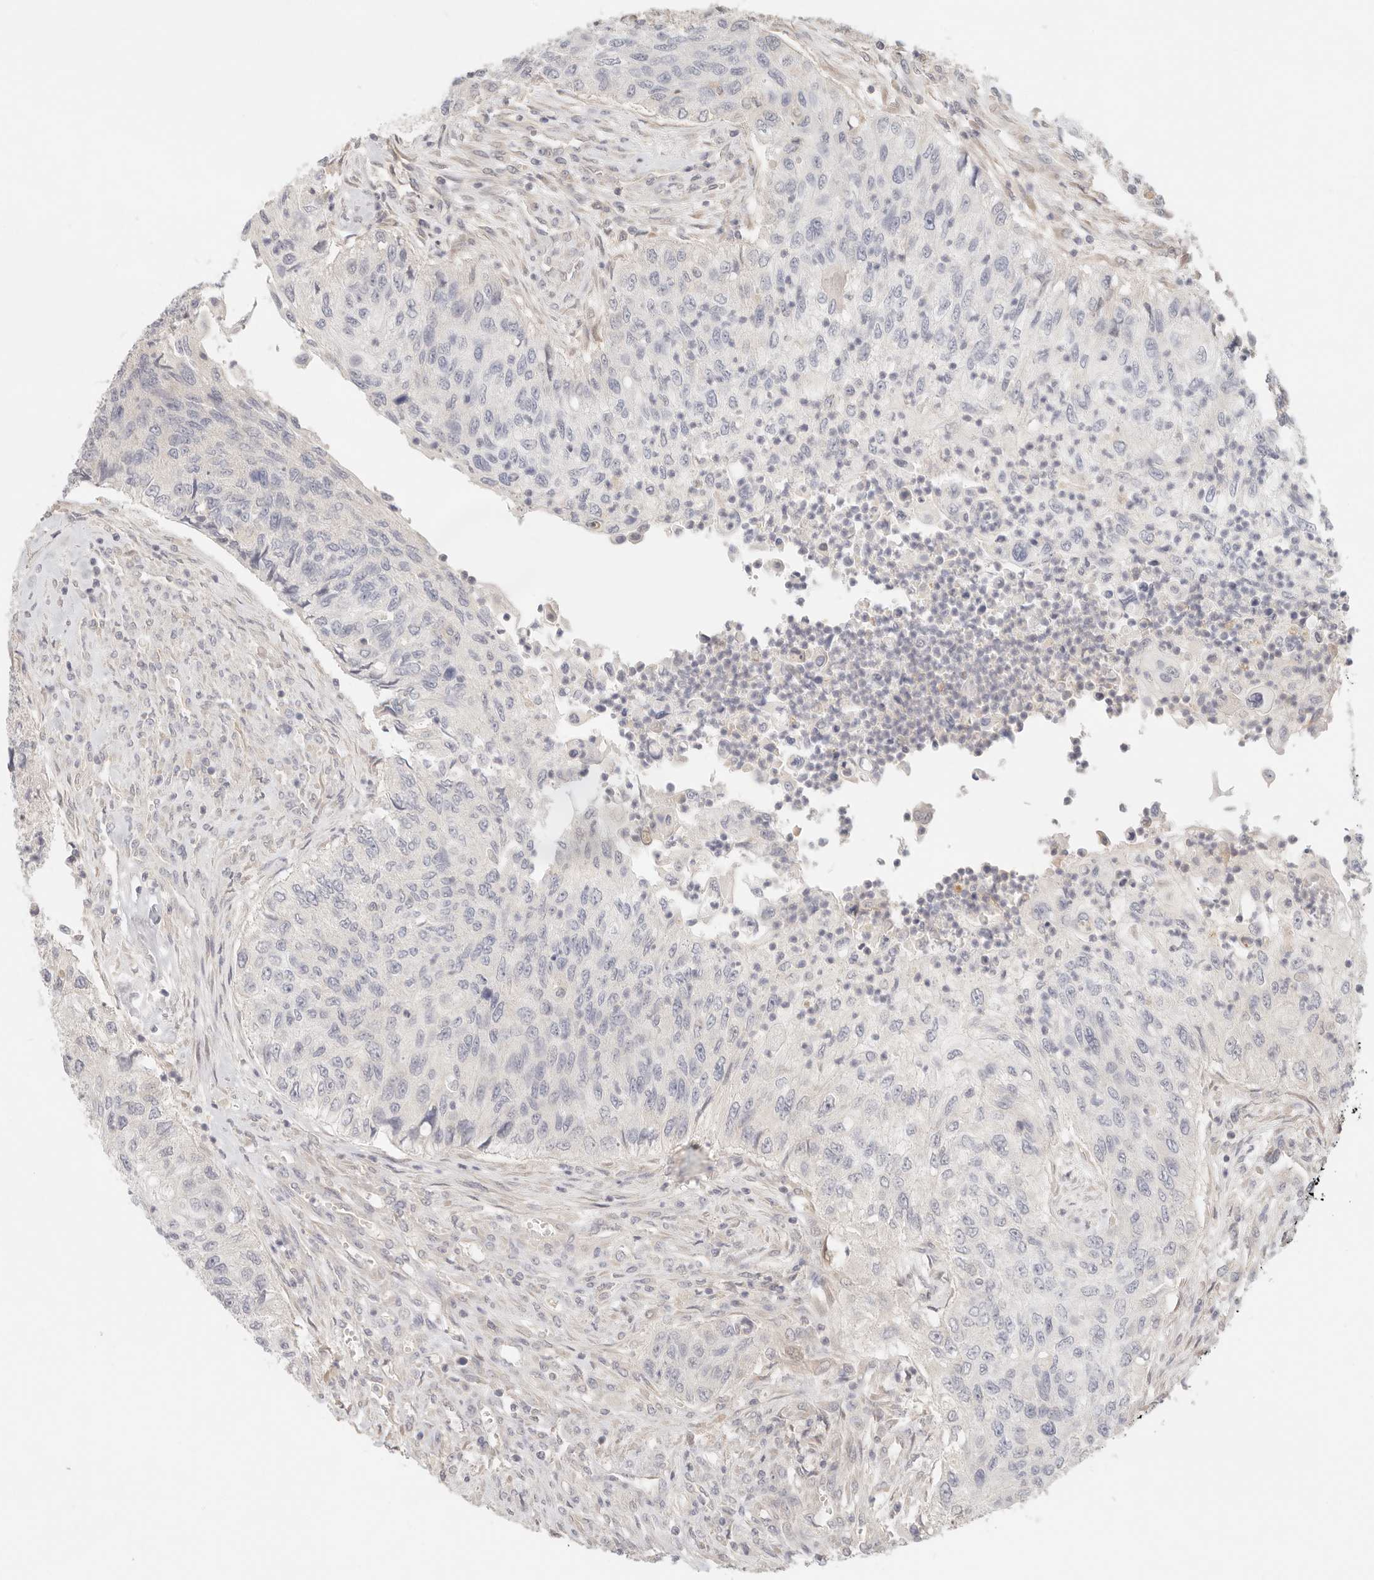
{"staining": {"intensity": "negative", "quantity": "none", "location": "none"}, "tissue": "urothelial cancer", "cell_type": "Tumor cells", "image_type": "cancer", "snomed": [{"axis": "morphology", "description": "Urothelial carcinoma, High grade"}, {"axis": "topography", "description": "Urinary bladder"}], "caption": "High-grade urothelial carcinoma was stained to show a protein in brown. There is no significant expression in tumor cells.", "gene": "SPHK1", "patient": {"sex": "female", "age": 60}}